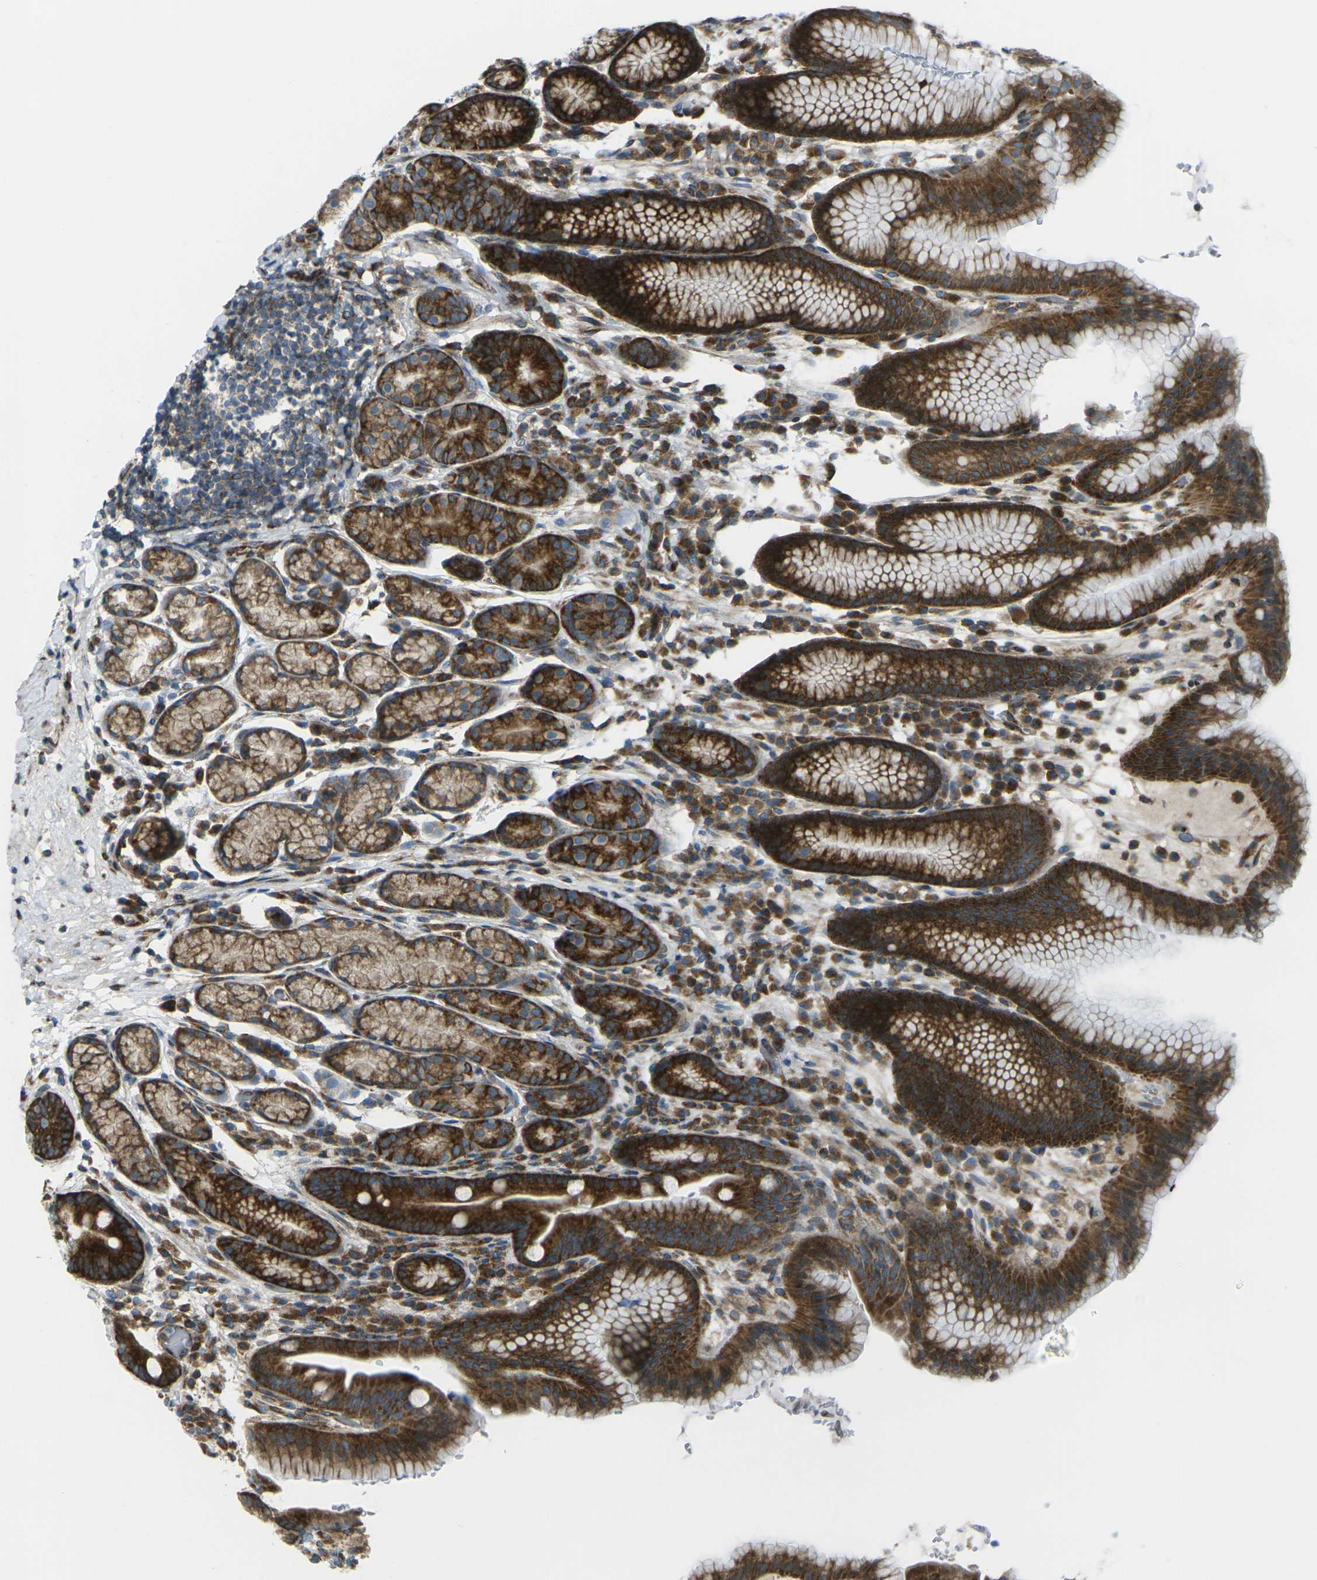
{"staining": {"intensity": "strong", "quantity": ">75%", "location": "cytoplasmic/membranous"}, "tissue": "stomach", "cell_type": "Glandular cells", "image_type": "normal", "snomed": [{"axis": "morphology", "description": "Normal tissue, NOS"}, {"axis": "topography", "description": "Stomach, lower"}], "caption": "Immunohistochemical staining of benign human stomach demonstrates high levels of strong cytoplasmic/membranous positivity in about >75% of glandular cells.", "gene": "CELSR2", "patient": {"sex": "male", "age": 52}}